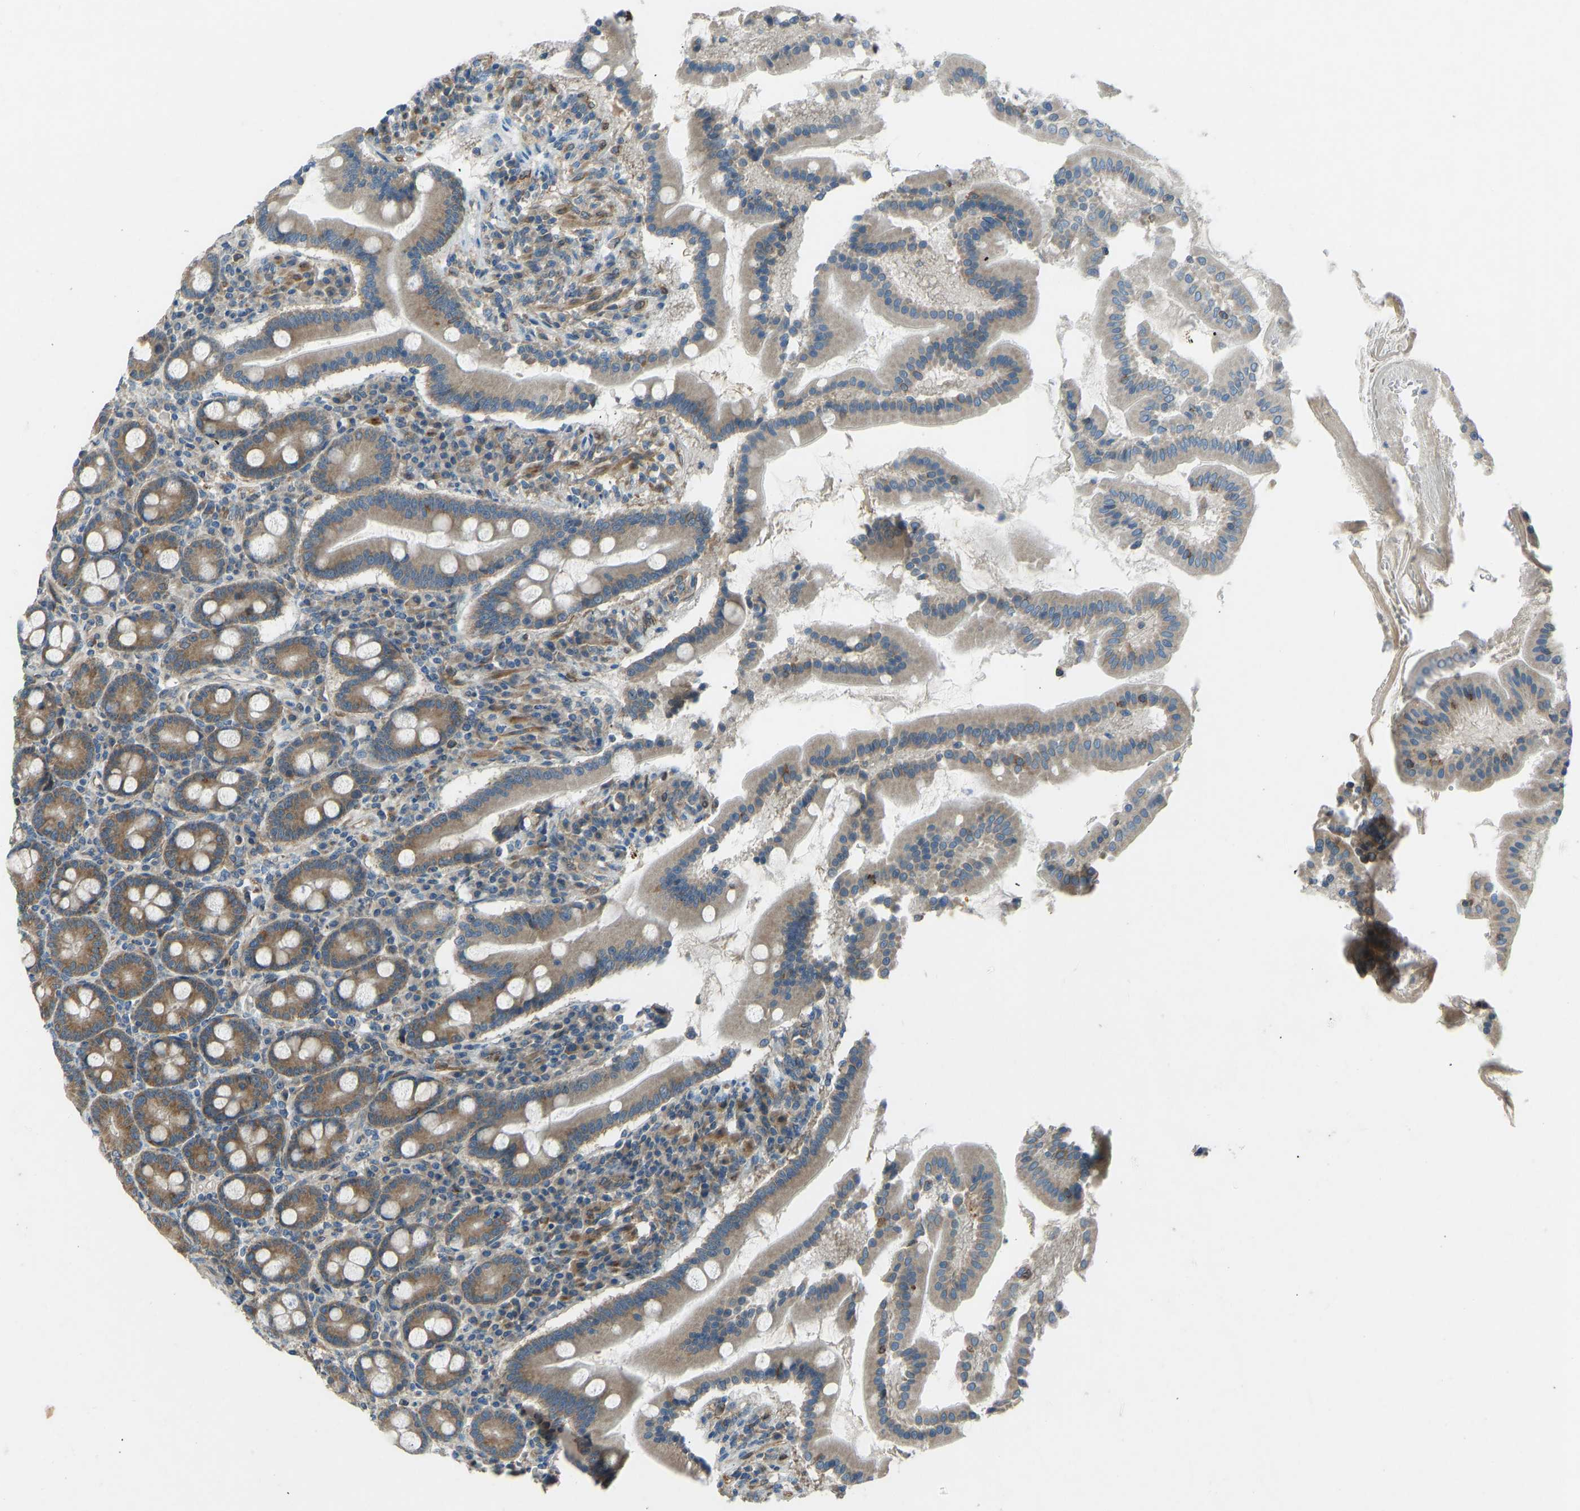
{"staining": {"intensity": "moderate", "quantity": ">75%", "location": "cytoplasmic/membranous"}, "tissue": "duodenum", "cell_type": "Glandular cells", "image_type": "normal", "snomed": [{"axis": "morphology", "description": "Normal tissue, NOS"}, {"axis": "topography", "description": "Duodenum"}], "caption": "Normal duodenum reveals moderate cytoplasmic/membranous staining in approximately >75% of glandular cells.", "gene": "STAU2", "patient": {"sex": "male", "age": 50}}